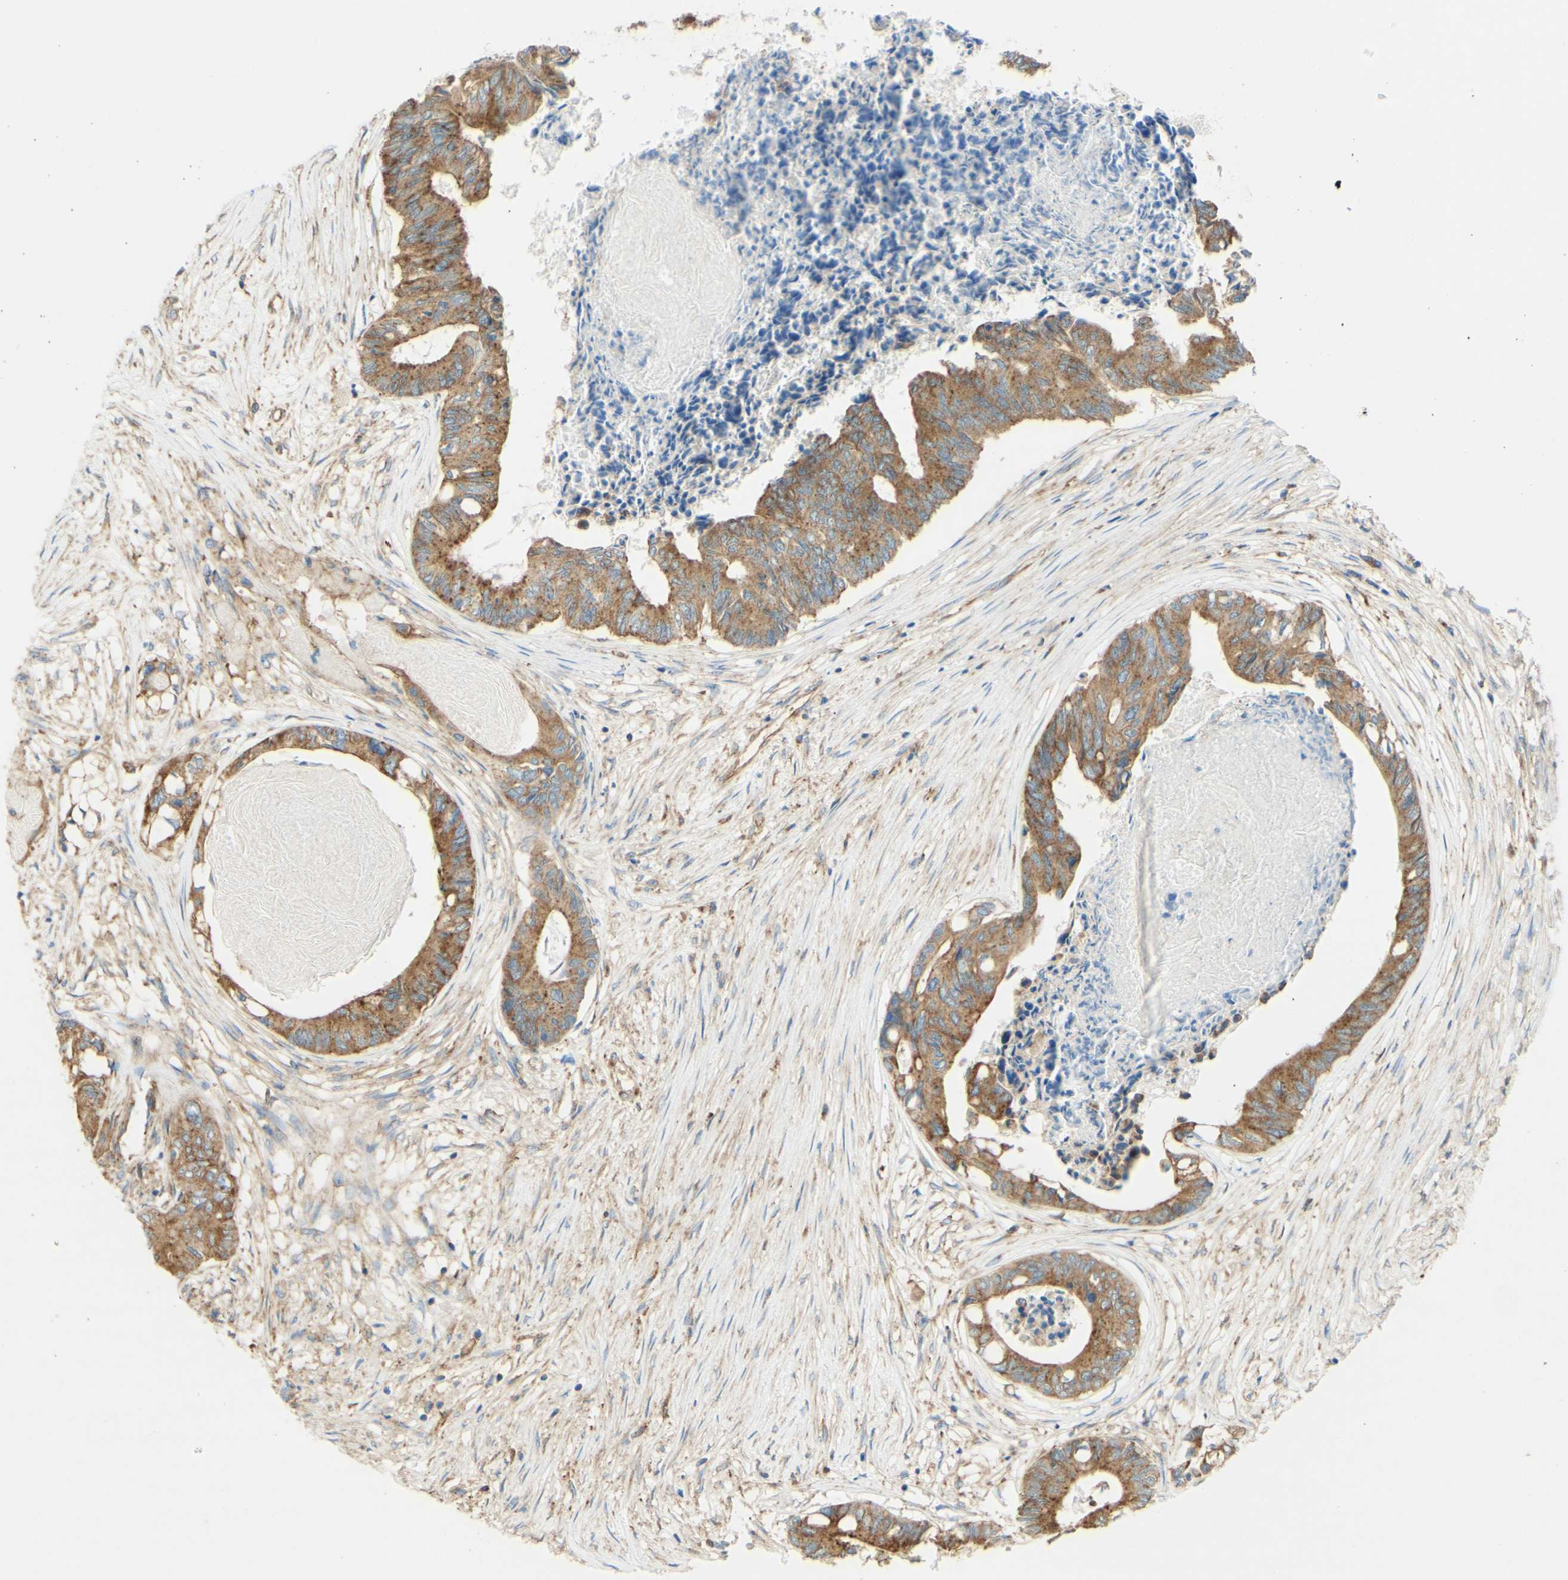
{"staining": {"intensity": "weak", "quantity": ">75%", "location": "cytoplasmic/membranous"}, "tissue": "colorectal cancer", "cell_type": "Tumor cells", "image_type": "cancer", "snomed": [{"axis": "morphology", "description": "Adenocarcinoma, NOS"}, {"axis": "topography", "description": "Rectum"}], "caption": "Tumor cells demonstrate low levels of weak cytoplasmic/membranous expression in approximately >75% of cells in human colorectal adenocarcinoma. (DAB IHC with brightfield microscopy, high magnification).", "gene": "CLTC", "patient": {"sex": "male", "age": 63}}